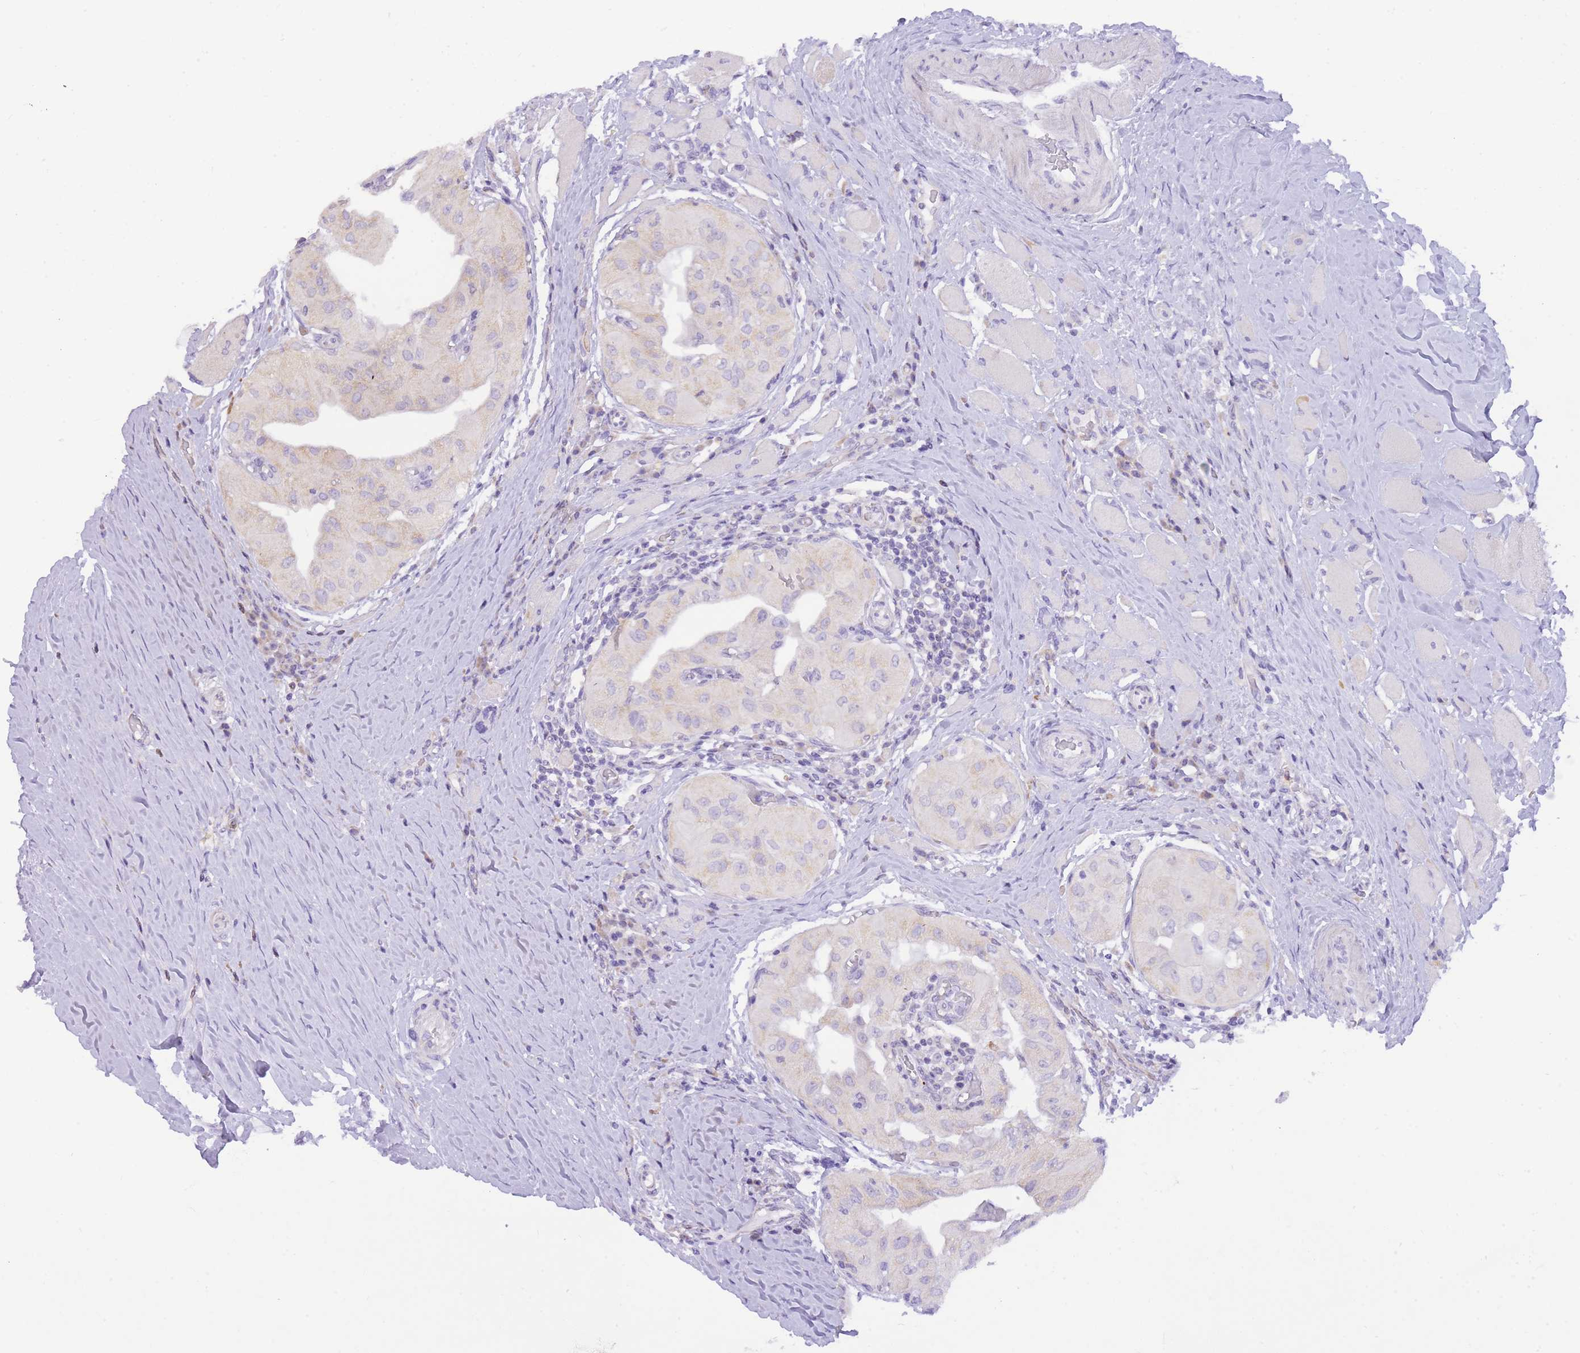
{"staining": {"intensity": "negative", "quantity": "none", "location": "none"}, "tissue": "thyroid cancer", "cell_type": "Tumor cells", "image_type": "cancer", "snomed": [{"axis": "morphology", "description": "Papillary adenocarcinoma, NOS"}, {"axis": "topography", "description": "Thyroid gland"}], "caption": "Histopathology image shows no protein expression in tumor cells of thyroid cancer (papillary adenocarcinoma) tissue.", "gene": "TOPAZ1", "patient": {"sex": "female", "age": 59}}